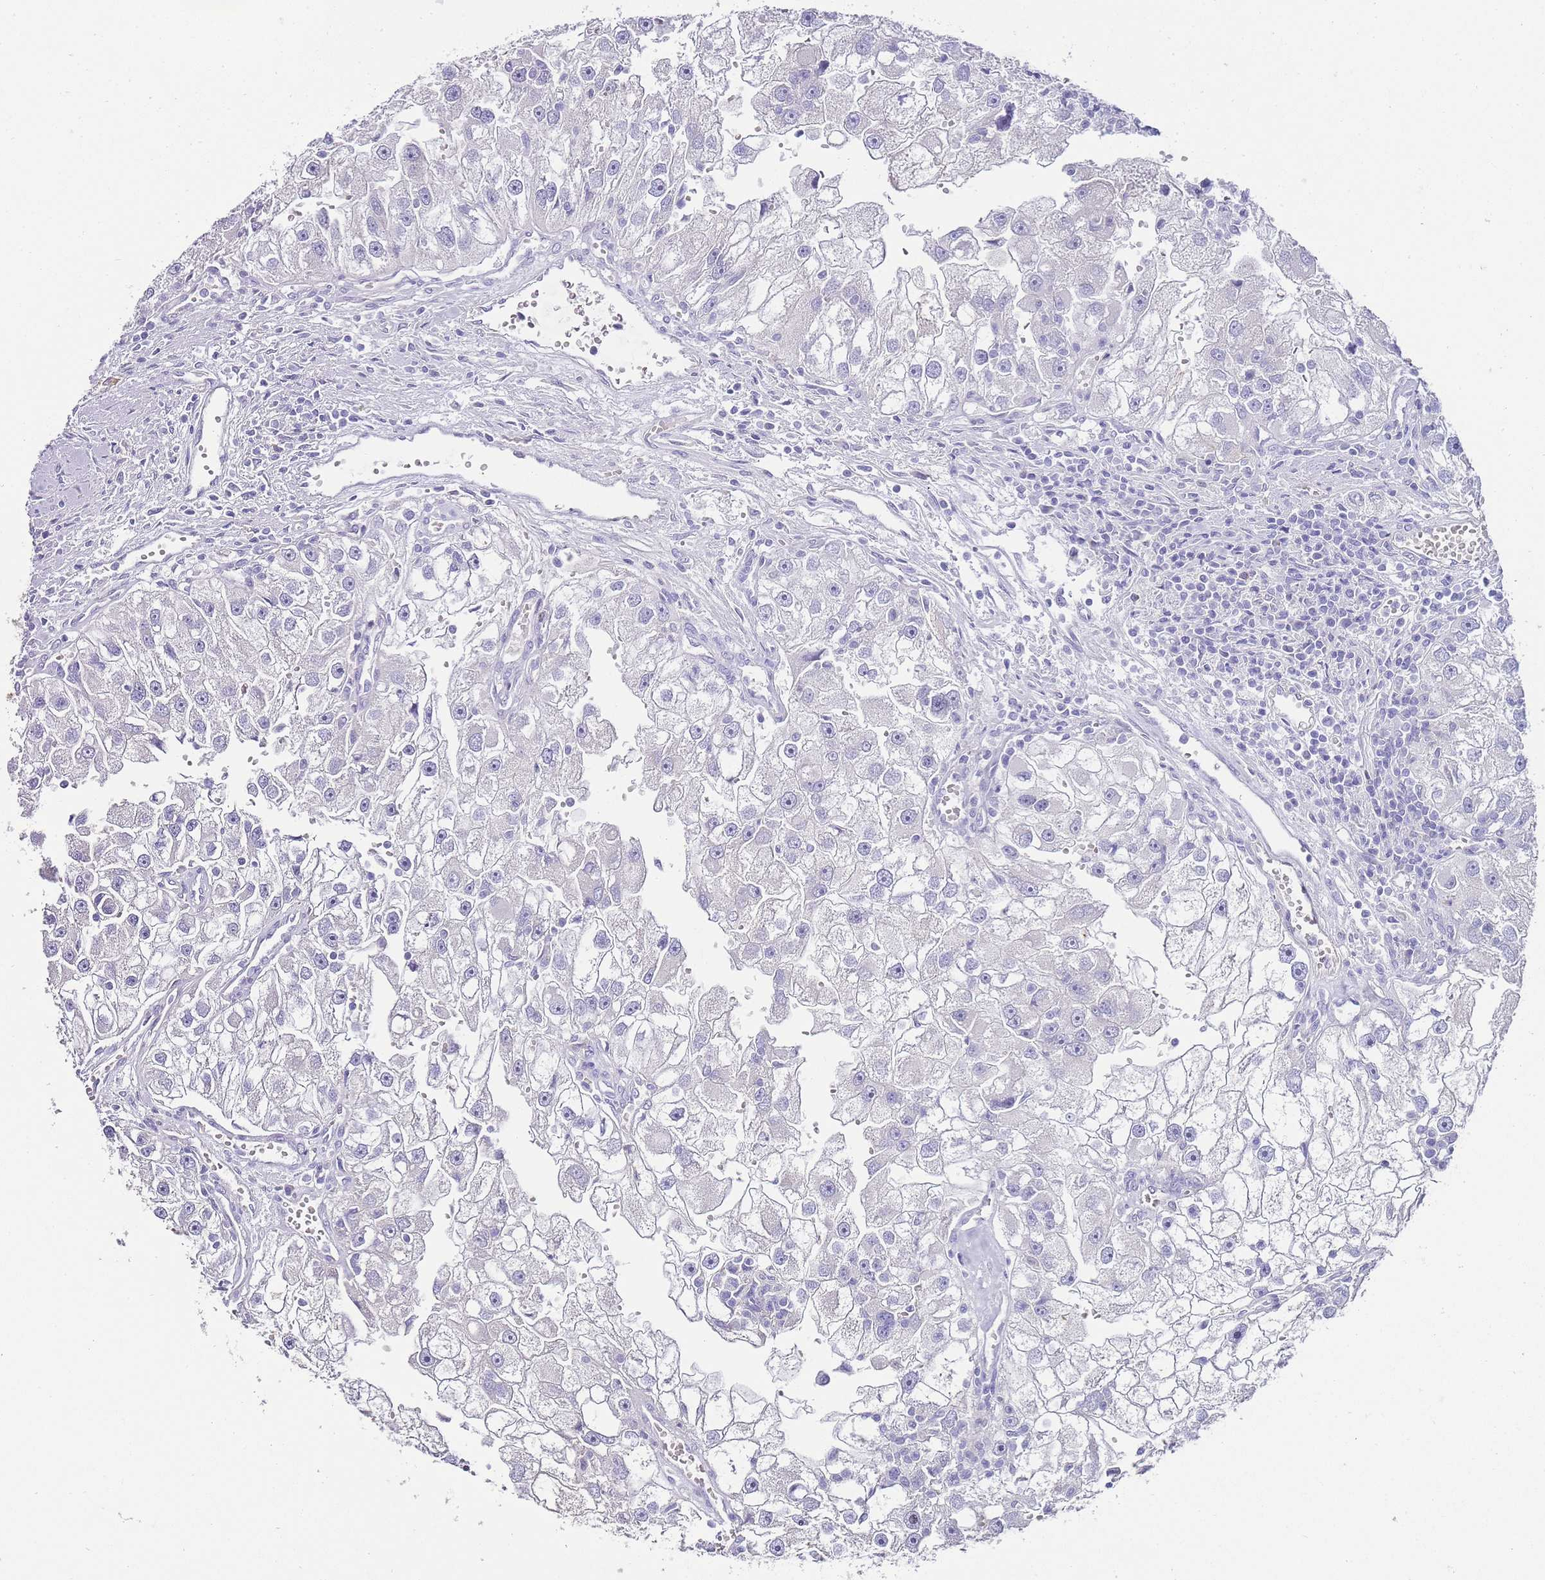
{"staining": {"intensity": "negative", "quantity": "none", "location": "none"}, "tissue": "renal cancer", "cell_type": "Tumor cells", "image_type": "cancer", "snomed": [{"axis": "morphology", "description": "Adenocarcinoma, NOS"}, {"axis": "topography", "description": "Kidney"}], "caption": "The histopathology image shows no staining of tumor cells in renal adenocarcinoma.", "gene": "DPP4", "patient": {"sex": "male", "age": 63}}